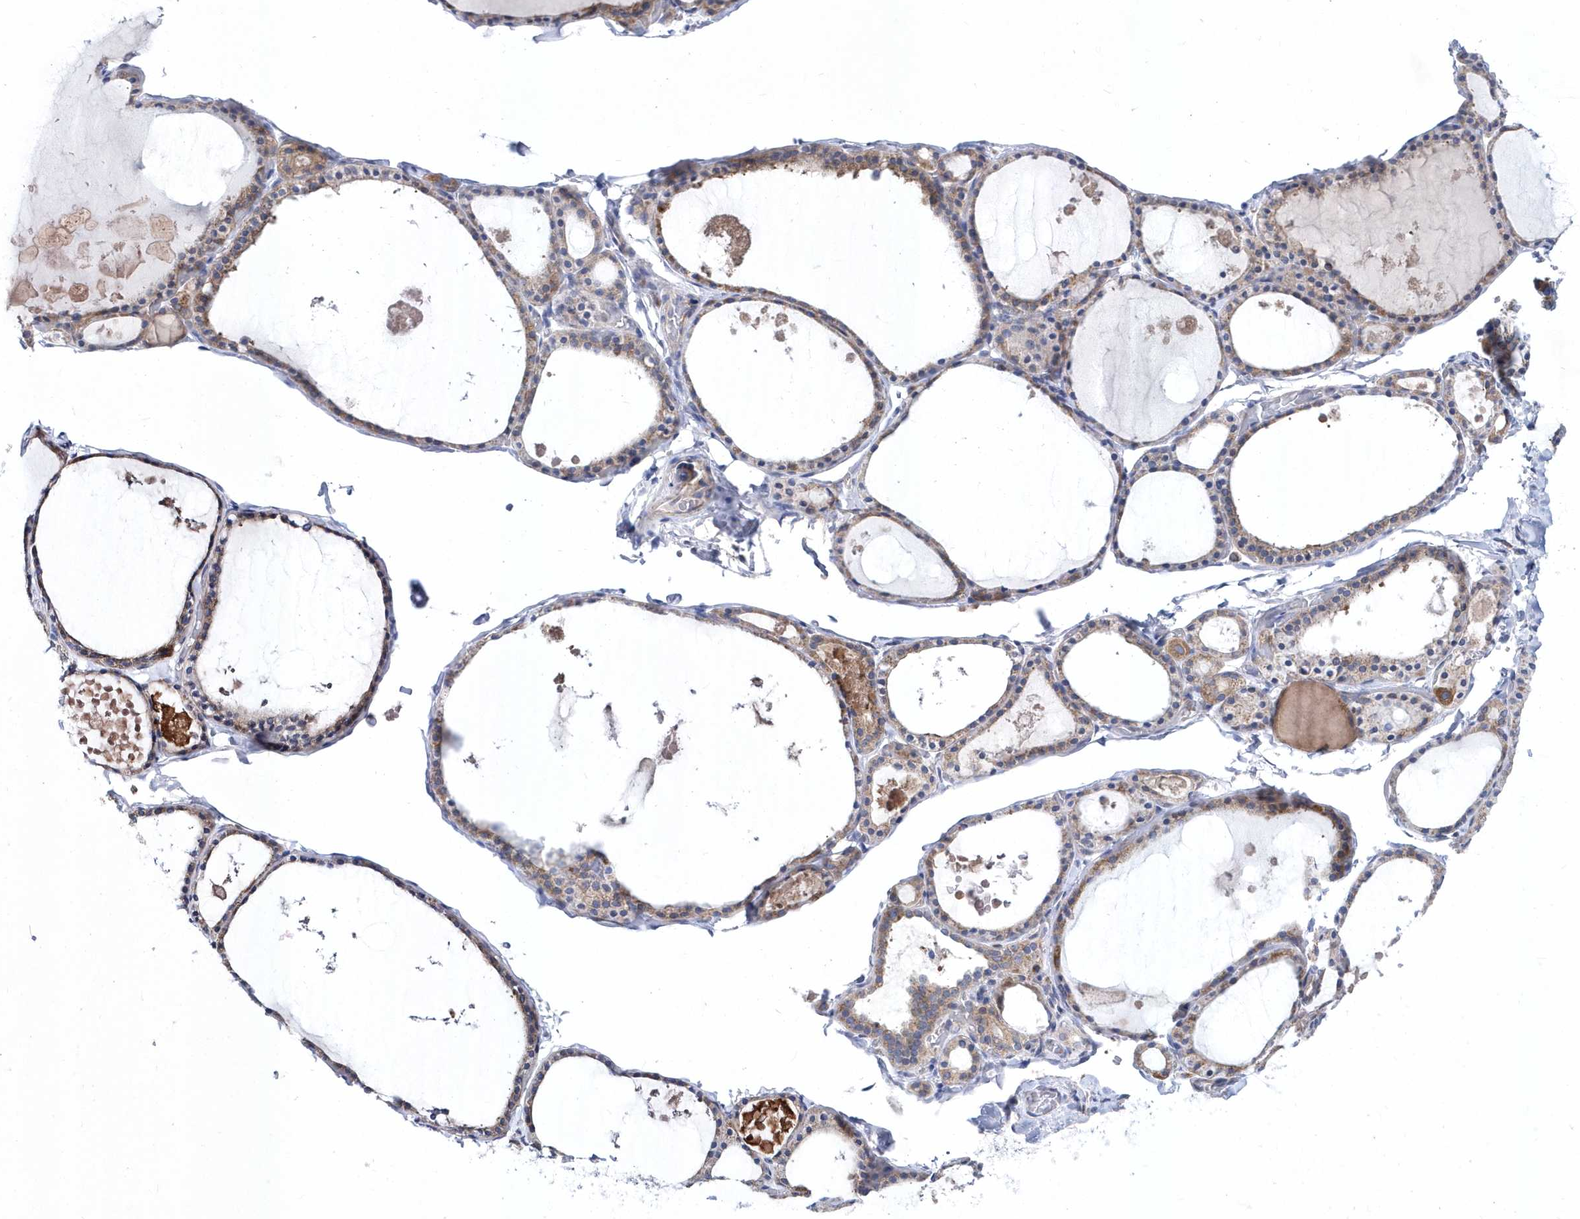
{"staining": {"intensity": "moderate", "quantity": ">75%", "location": "cytoplasmic/membranous"}, "tissue": "thyroid gland", "cell_type": "Glandular cells", "image_type": "normal", "snomed": [{"axis": "morphology", "description": "Normal tissue, NOS"}, {"axis": "topography", "description": "Thyroid gland"}], "caption": "Immunohistochemistry image of normal thyroid gland stained for a protein (brown), which shows medium levels of moderate cytoplasmic/membranous staining in approximately >75% of glandular cells.", "gene": "JKAMP", "patient": {"sex": "male", "age": 56}}